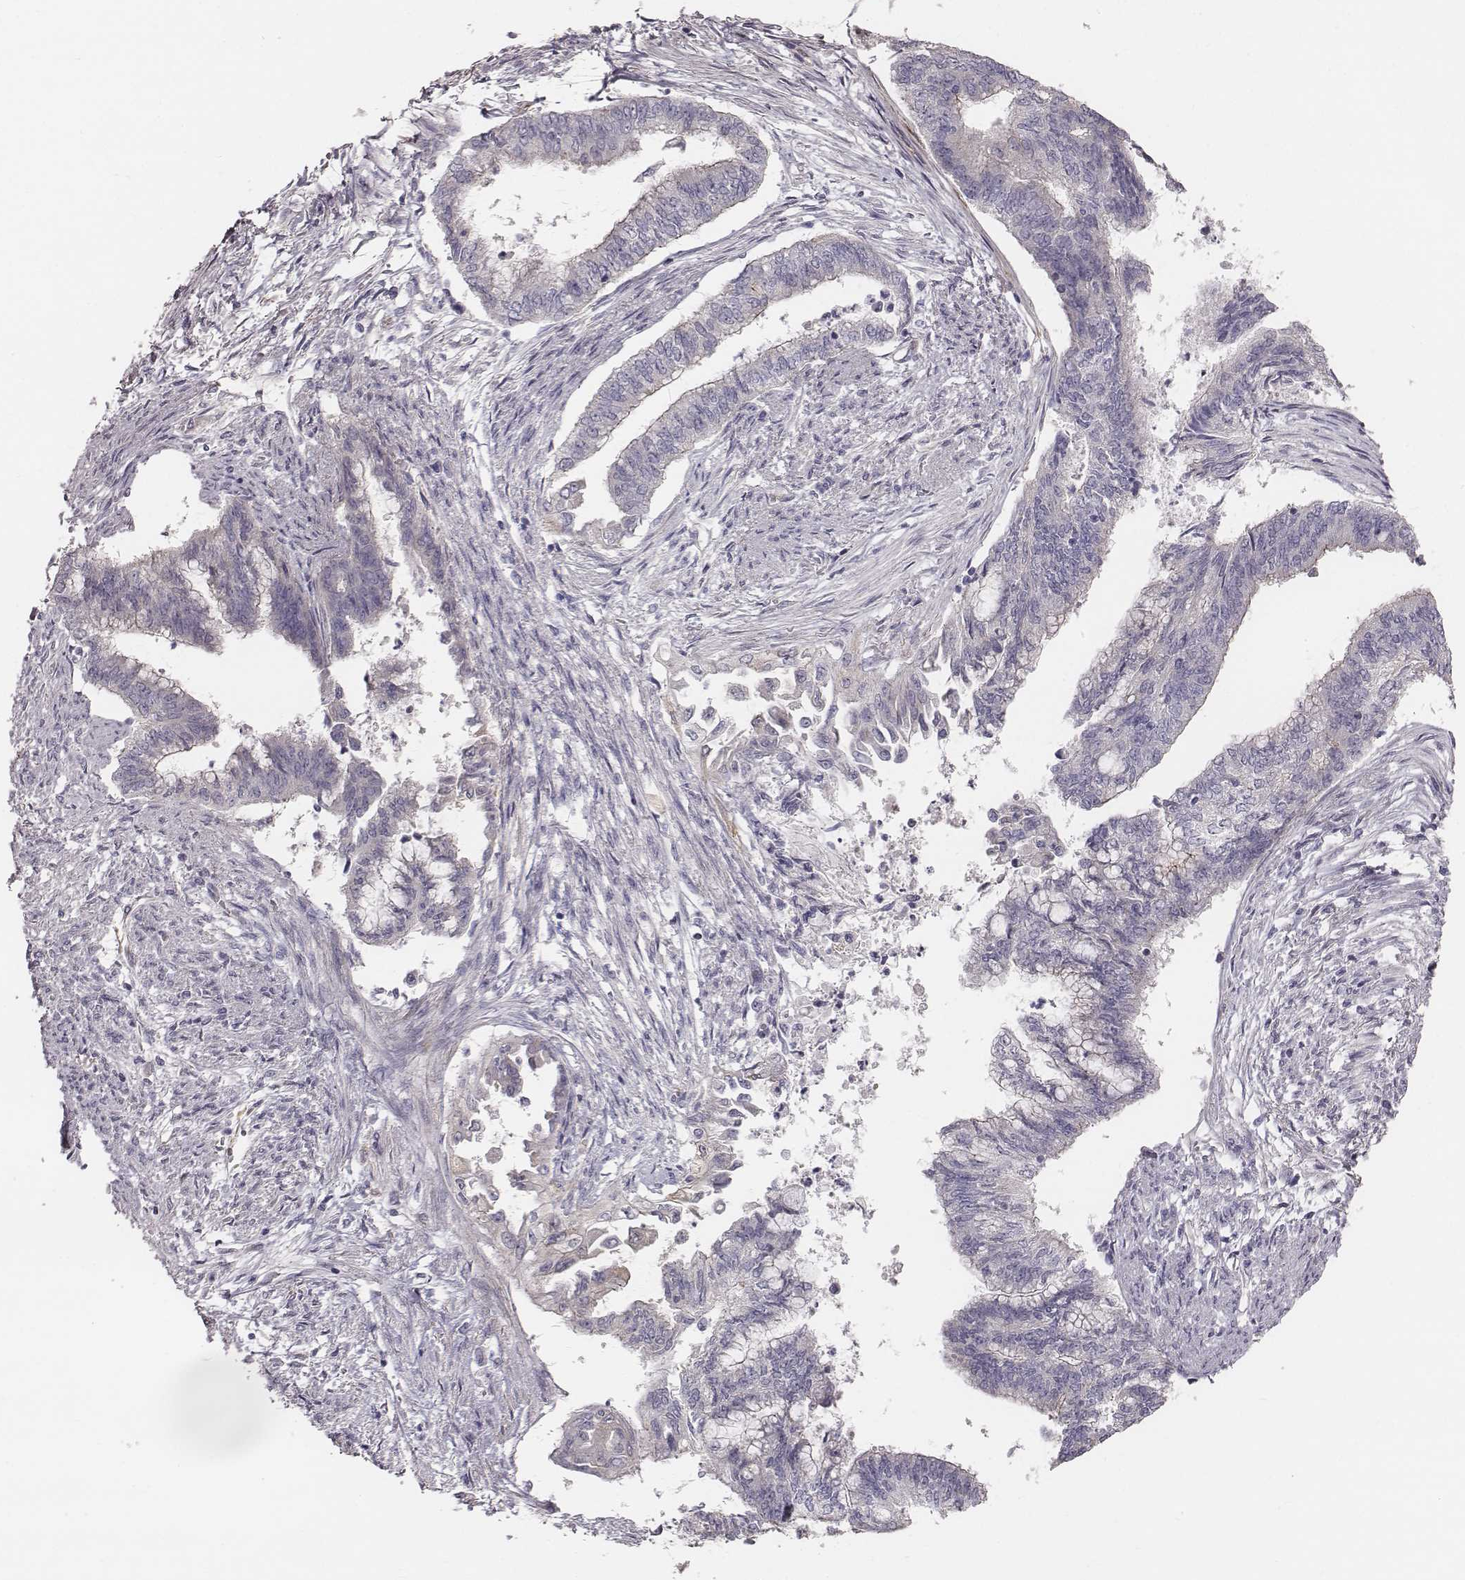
{"staining": {"intensity": "negative", "quantity": "none", "location": "none"}, "tissue": "endometrial cancer", "cell_type": "Tumor cells", "image_type": "cancer", "snomed": [{"axis": "morphology", "description": "Adenocarcinoma, NOS"}, {"axis": "topography", "description": "Endometrium"}], "caption": "Tumor cells are negative for protein expression in human endometrial adenocarcinoma. (Immunohistochemistry, brightfield microscopy, high magnification).", "gene": "PRKCZ", "patient": {"sex": "female", "age": 65}}